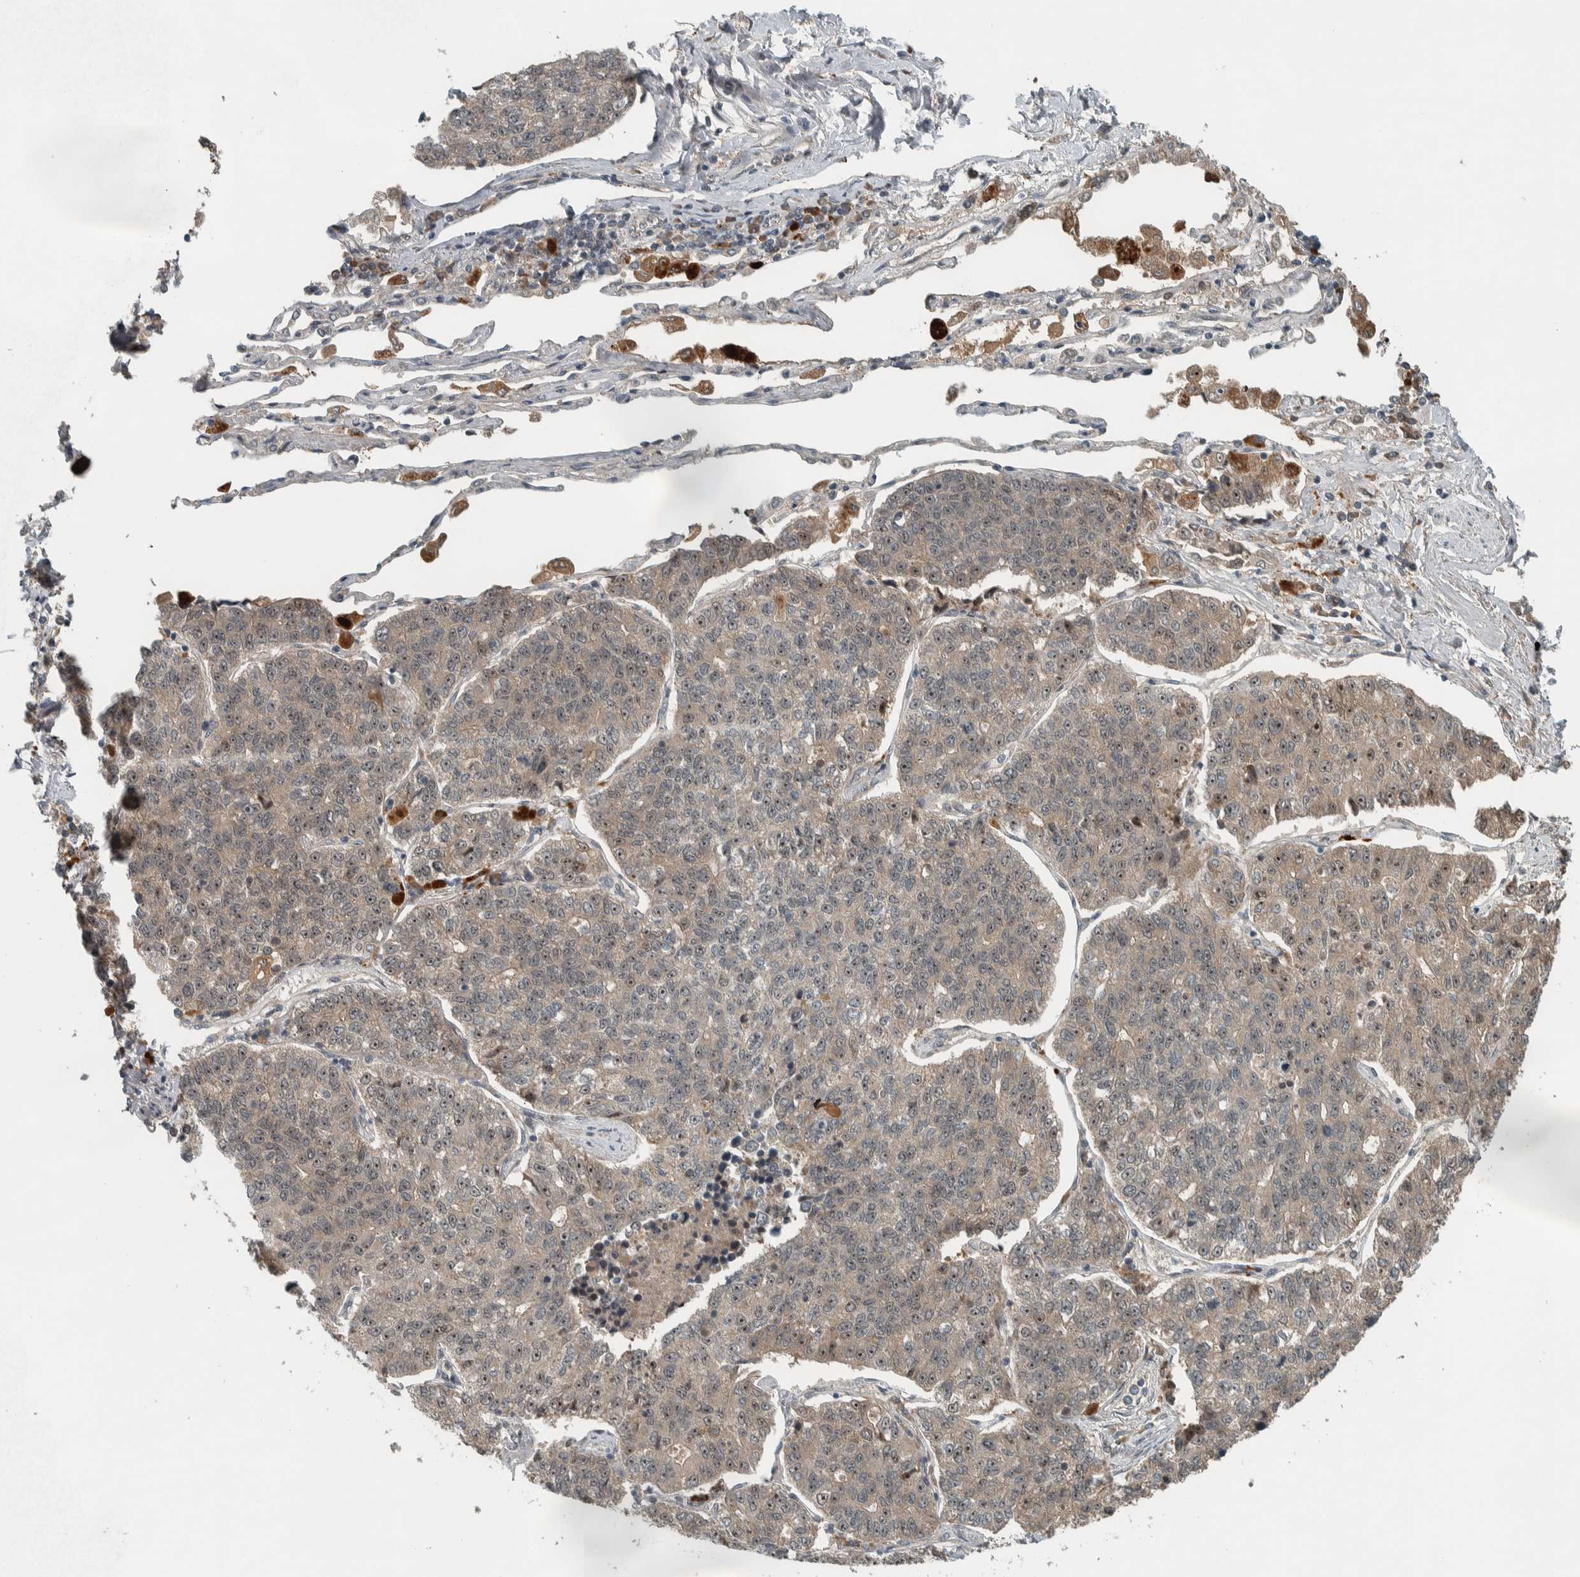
{"staining": {"intensity": "moderate", "quantity": "25%-75%", "location": "nuclear"}, "tissue": "lung cancer", "cell_type": "Tumor cells", "image_type": "cancer", "snomed": [{"axis": "morphology", "description": "Adenocarcinoma, NOS"}, {"axis": "topography", "description": "Lung"}], "caption": "Immunohistochemical staining of adenocarcinoma (lung) exhibits medium levels of moderate nuclear protein expression in about 25%-75% of tumor cells.", "gene": "XPO5", "patient": {"sex": "male", "age": 49}}